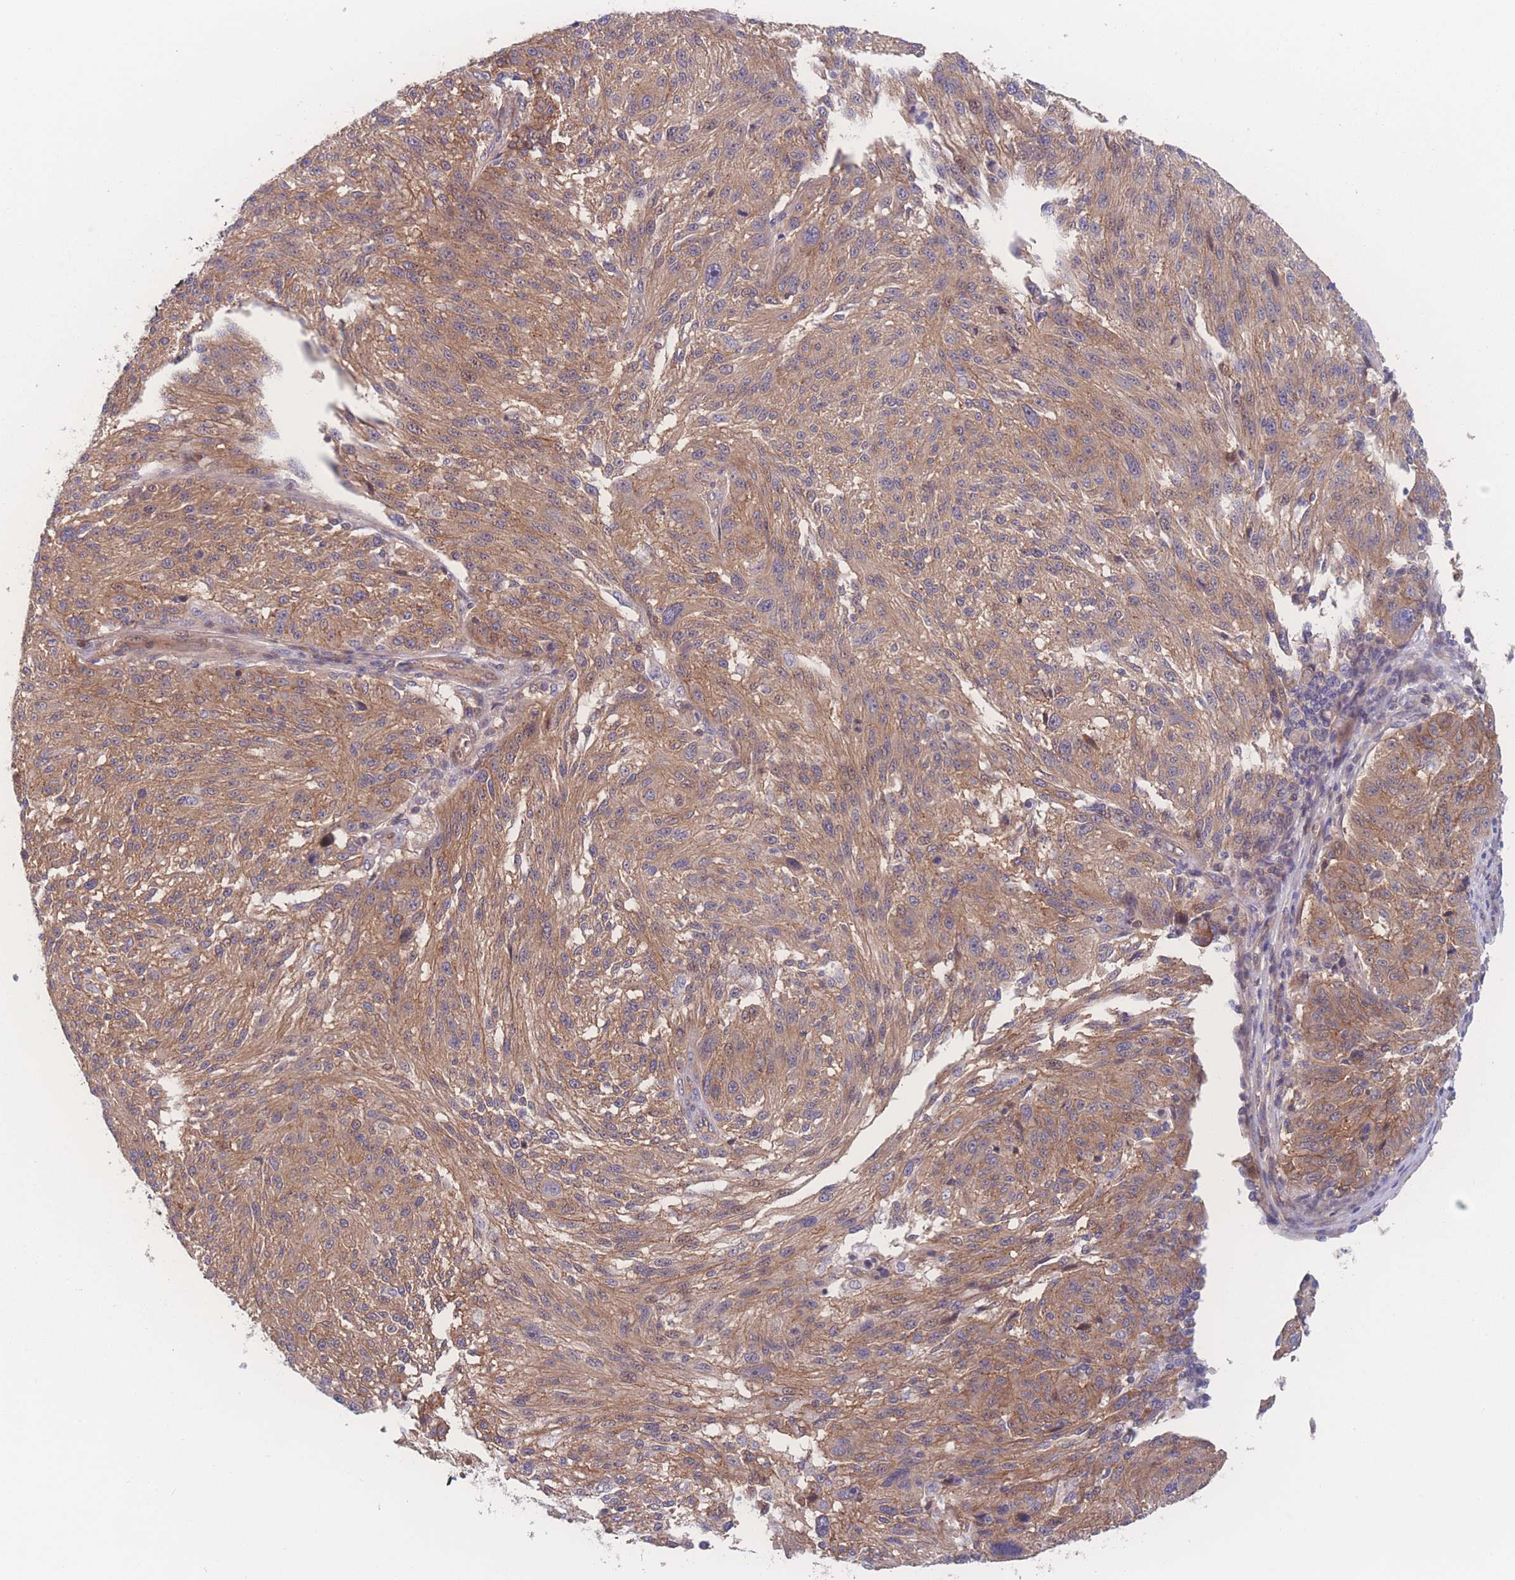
{"staining": {"intensity": "moderate", "quantity": ">75%", "location": "cytoplasmic/membranous"}, "tissue": "melanoma", "cell_type": "Tumor cells", "image_type": "cancer", "snomed": [{"axis": "morphology", "description": "Malignant melanoma, NOS"}, {"axis": "topography", "description": "Skin"}], "caption": "Malignant melanoma stained for a protein (brown) displays moderate cytoplasmic/membranous positive positivity in approximately >75% of tumor cells.", "gene": "CFAP97", "patient": {"sex": "male", "age": 53}}